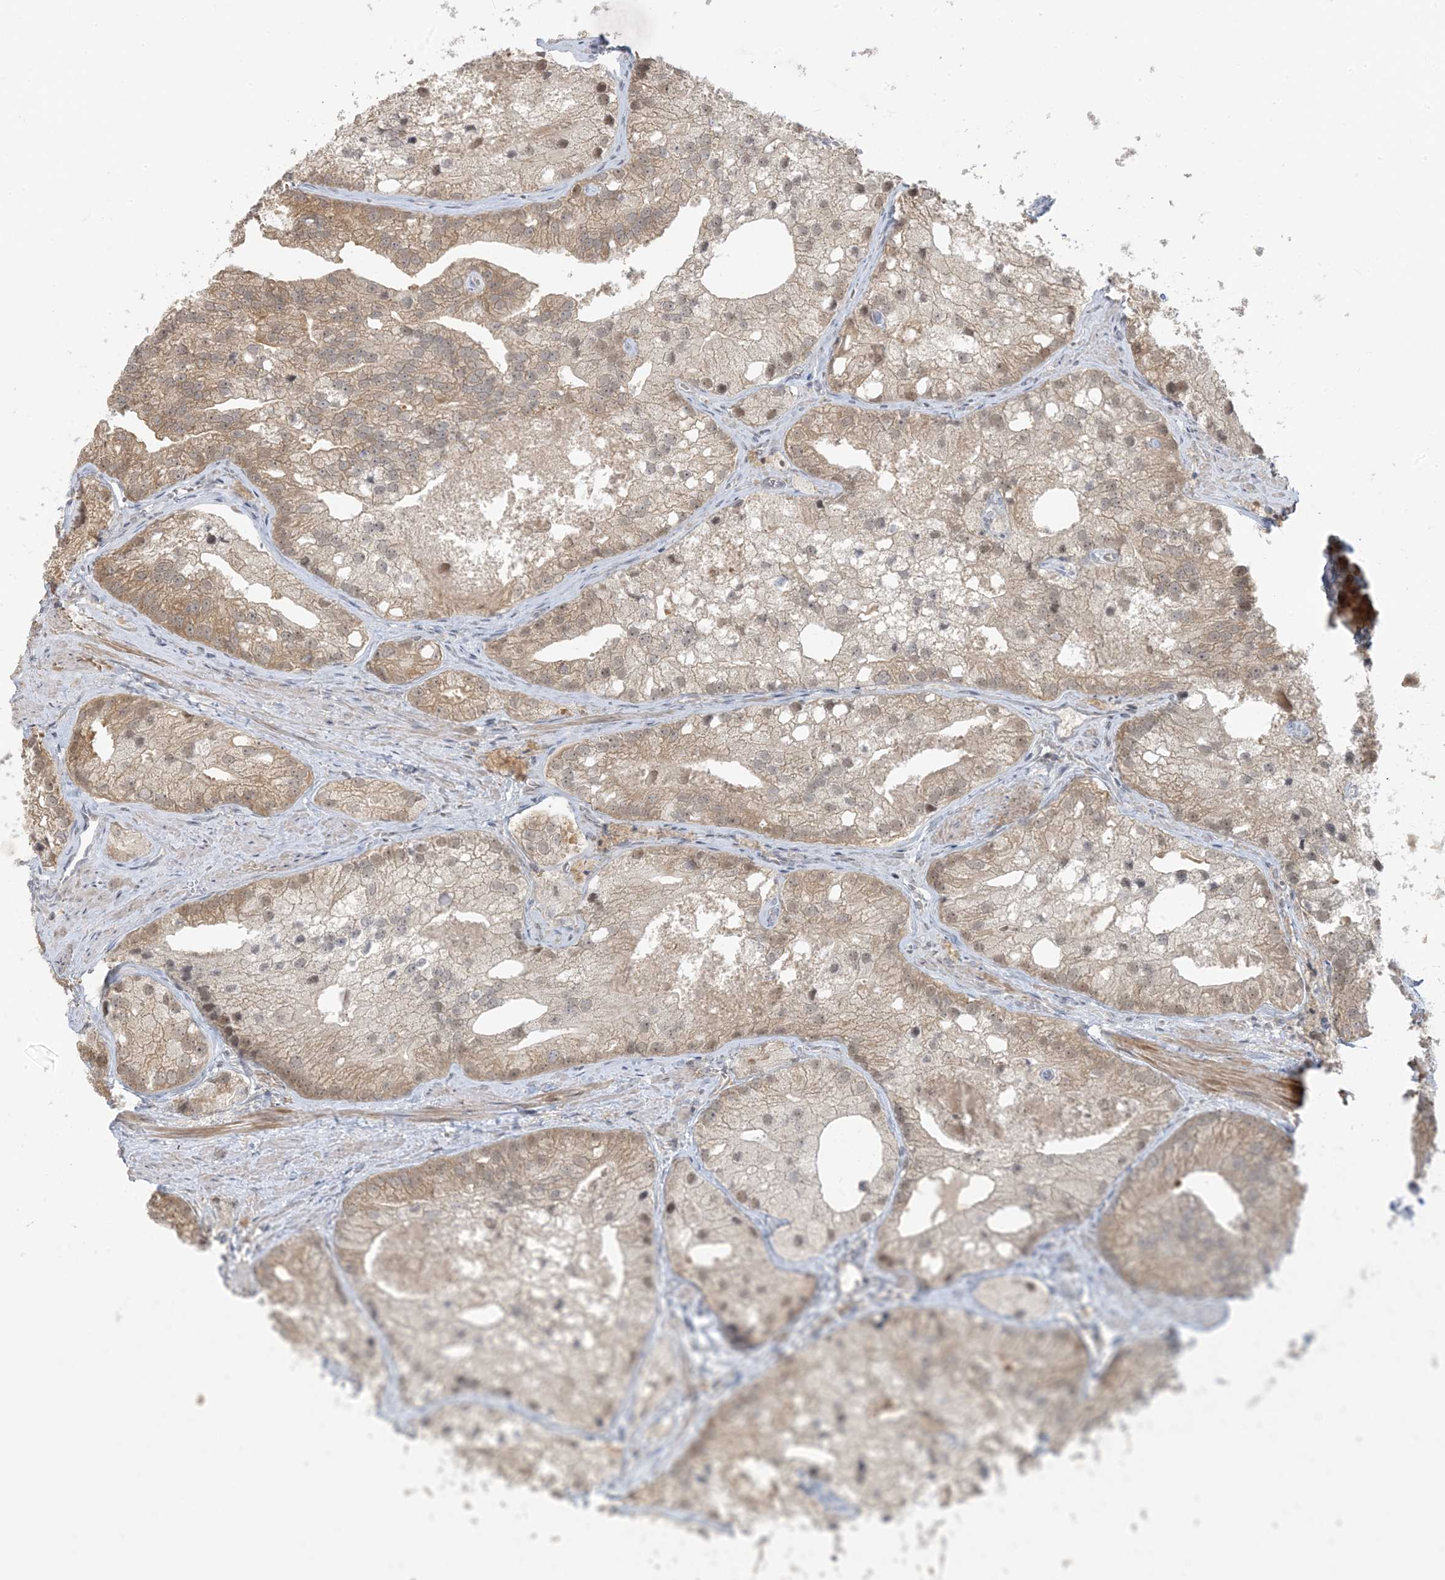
{"staining": {"intensity": "moderate", "quantity": "25%-75%", "location": "cytoplasmic/membranous"}, "tissue": "prostate cancer", "cell_type": "Tumor cells", "image_type": "cancer", "snomed": [{"axis": "morphology", "description": "Adenocarcinoma, Low grade"}, {"axis": "topography", "description": "Prostate"}], "caption": "Low-grade adenocarcinoma (prostate) stained with a protein marker displays moderate staining in tumor cells.", "gene": "WDR26", "patient": {"sex": "male", "age": 69}}